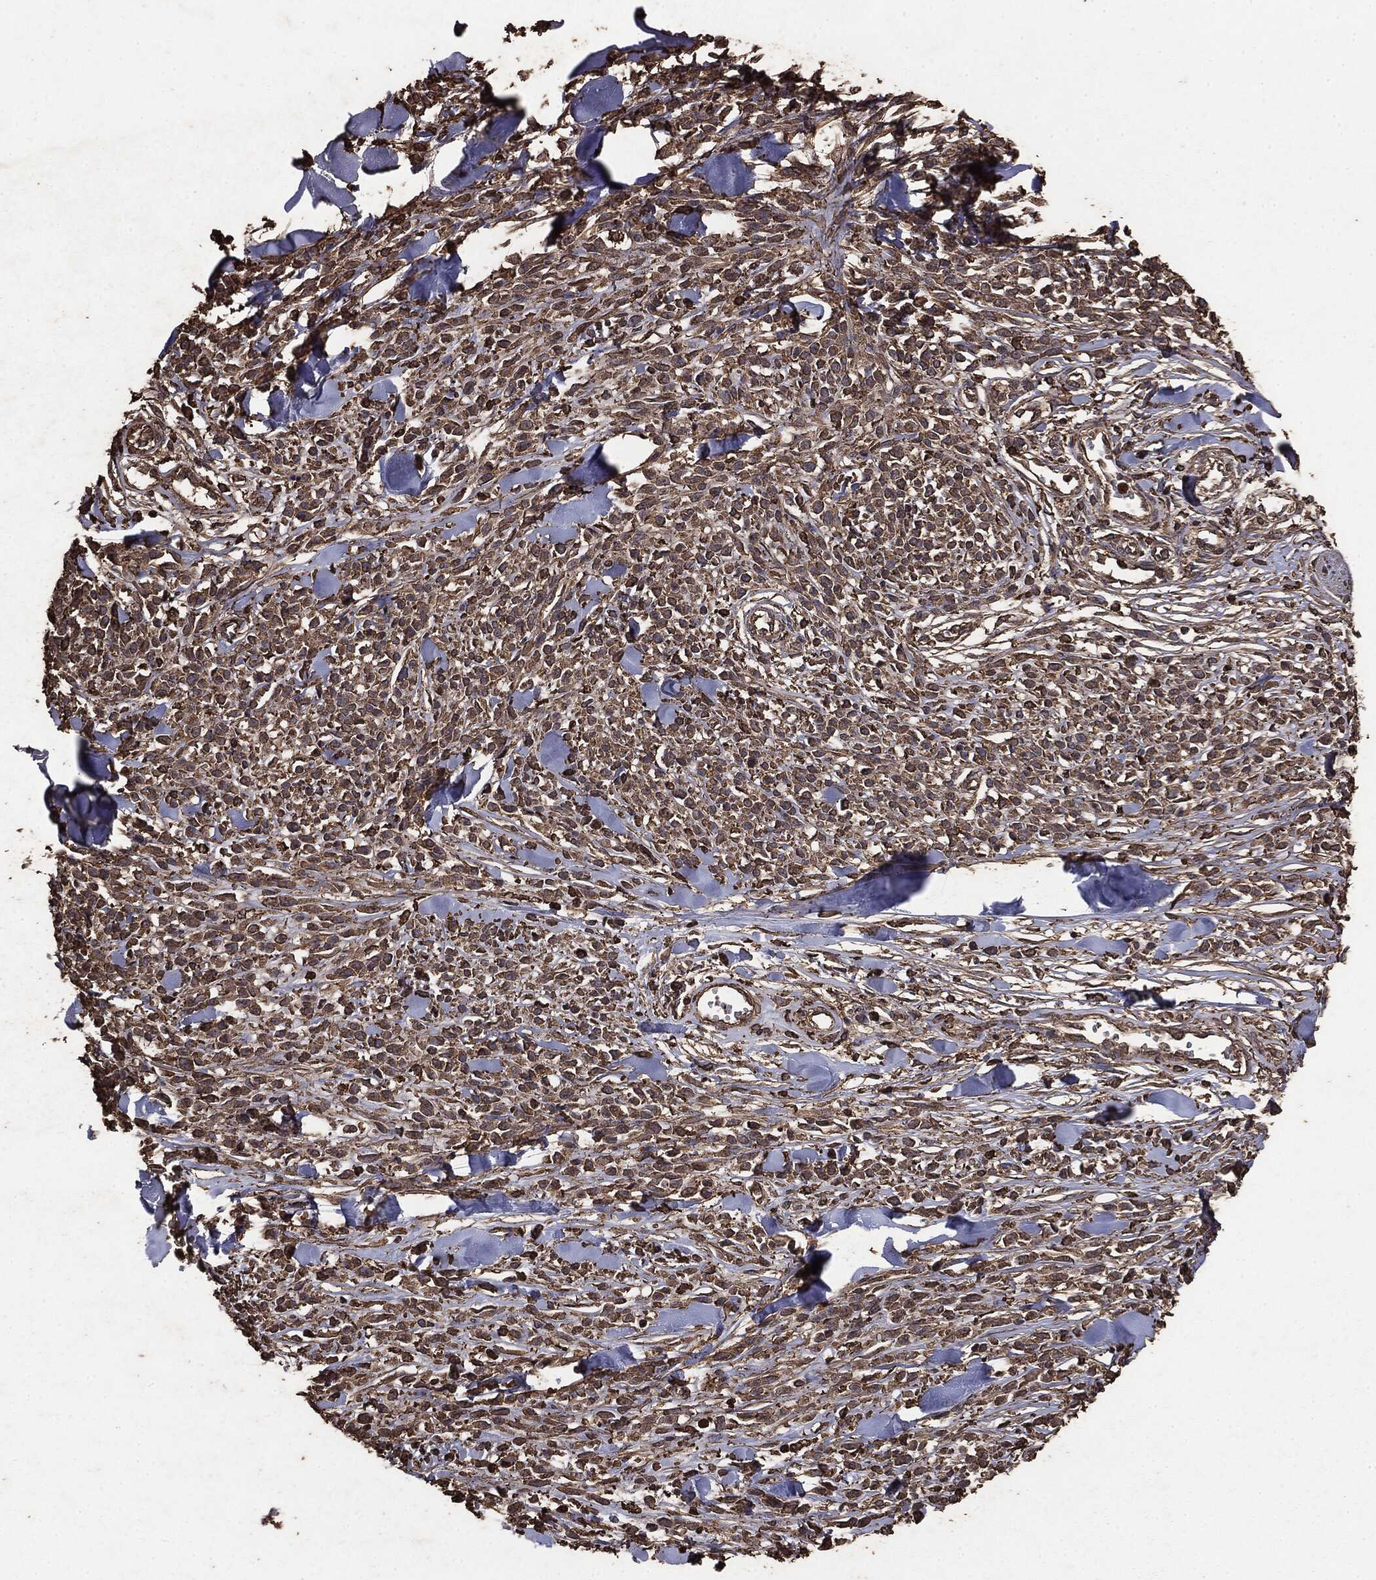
{"staining": {"intensity": "moderate", "quantity": ">75%", "location": "cytoplasmic/membranous"}, "tissue": "melanoma", "cell_type": "Tumor cells", "image_type": "cancer", "snomed": [{"axis": "morphology", "description": "Malignant melanoma, NOS"}, {"axis": "topography", "description": "Skin"}, {"axis": "topography", "description": "Skin of trunk"}], "caption": "Protein staining of malignant melanoma tissue displays moderate cytoplasmic/membranous expression in approximately >75% of tumor cells.", "gene": "MTOR", "patient": {"sex": "male", "age": 74}}